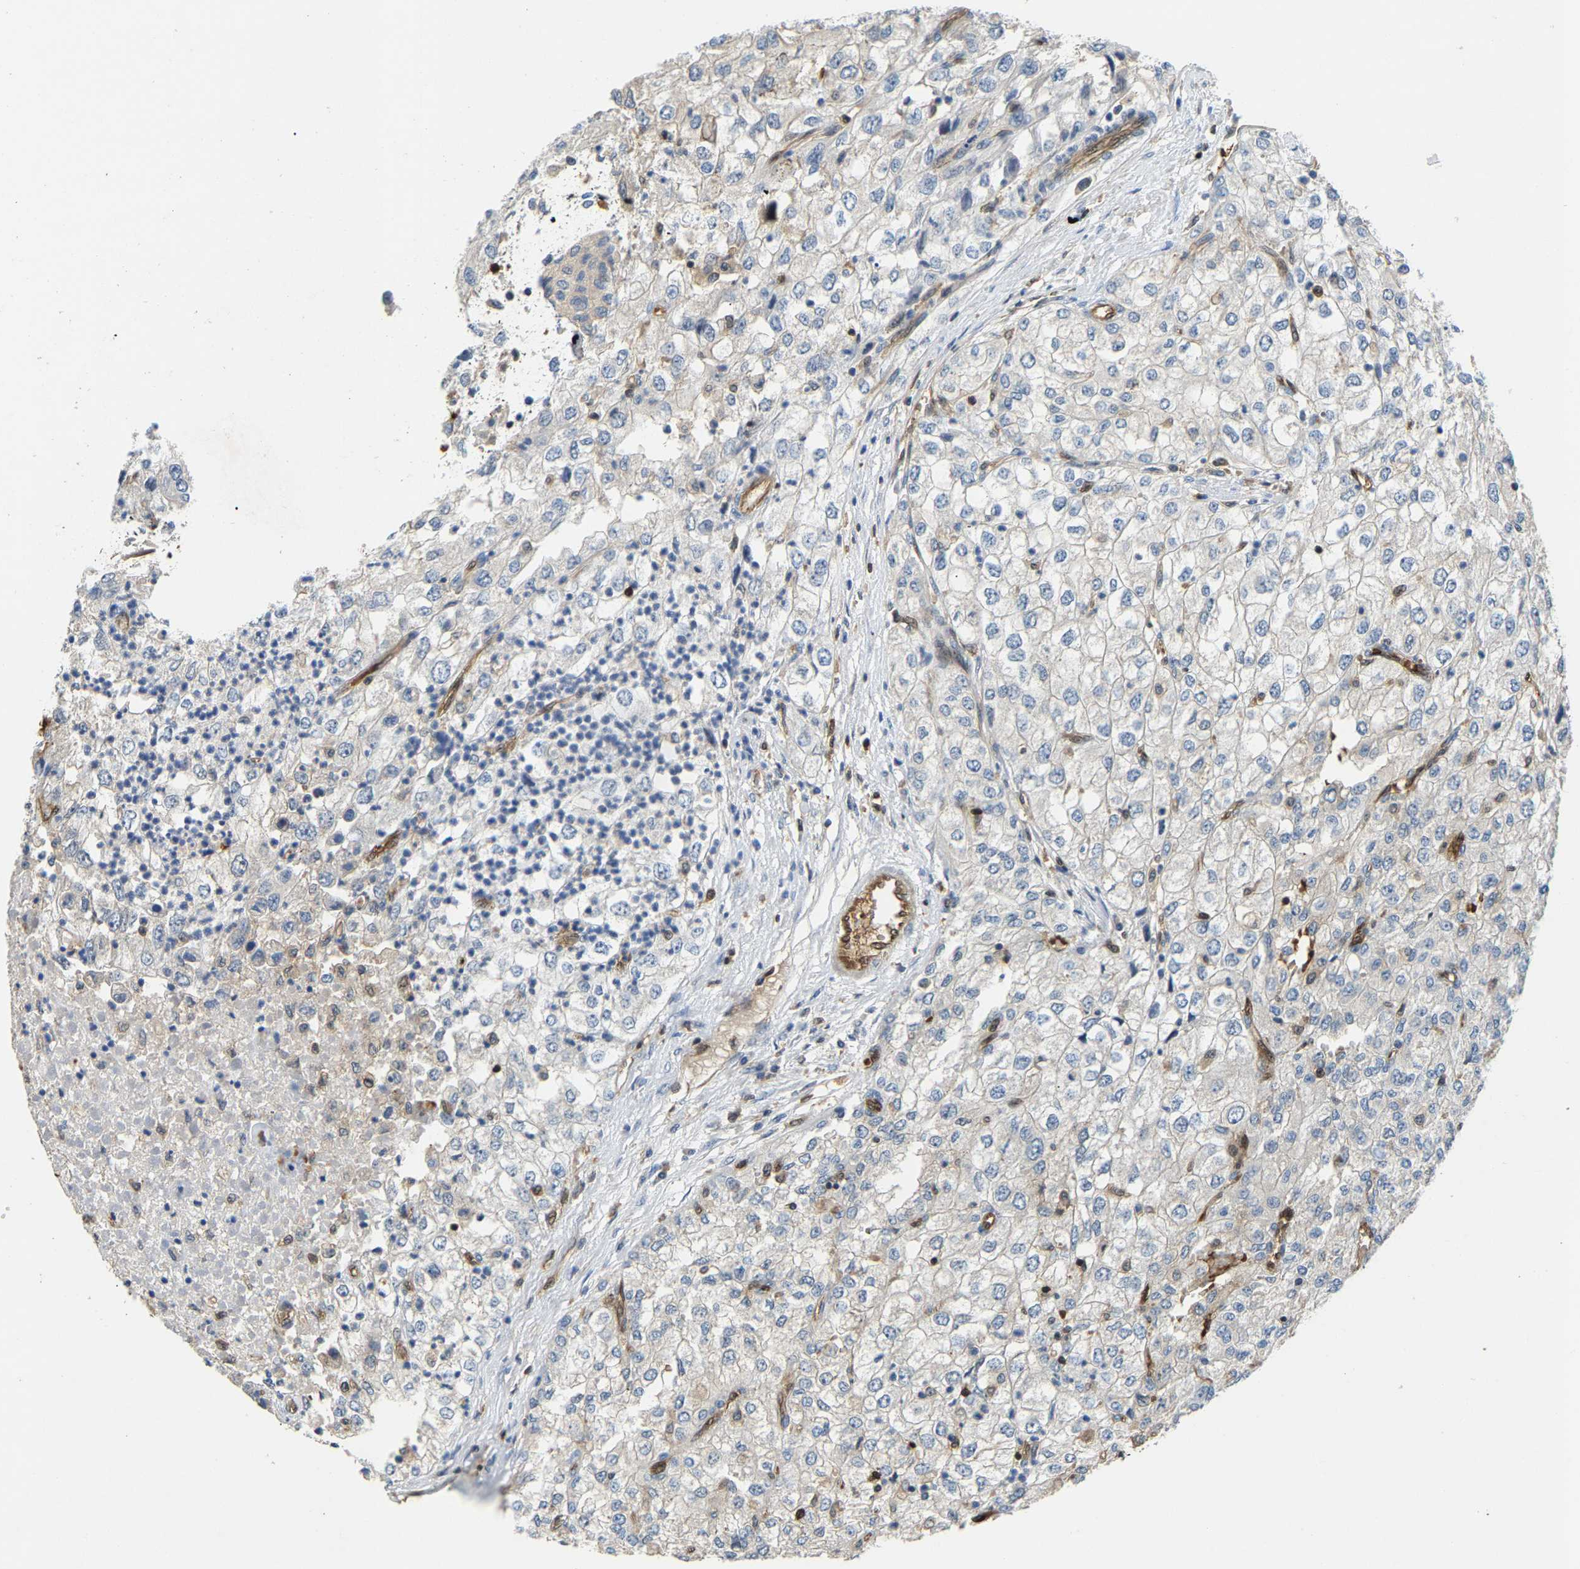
{"staining": {"intensity": "negative", "quantity": "none", "location": "none"}, "tissue": "renal cancer", "cell_type": "Tumor cells", "image_type": "cancer", "snomed": [{"axis": "morphology", "description": "Adenocarcinoma, NOS"}, {"axis": "topography", "description": "Kidney"}], "caption": "A histopathology image of renal cancer (adenocarcinoma) stained for a protein displays no brown staining in tumor cells. (IHC, brightfield microscopy, high magnification).", "gene": "GIMAP7", "patient": {"sex": "female", "age": 54}}